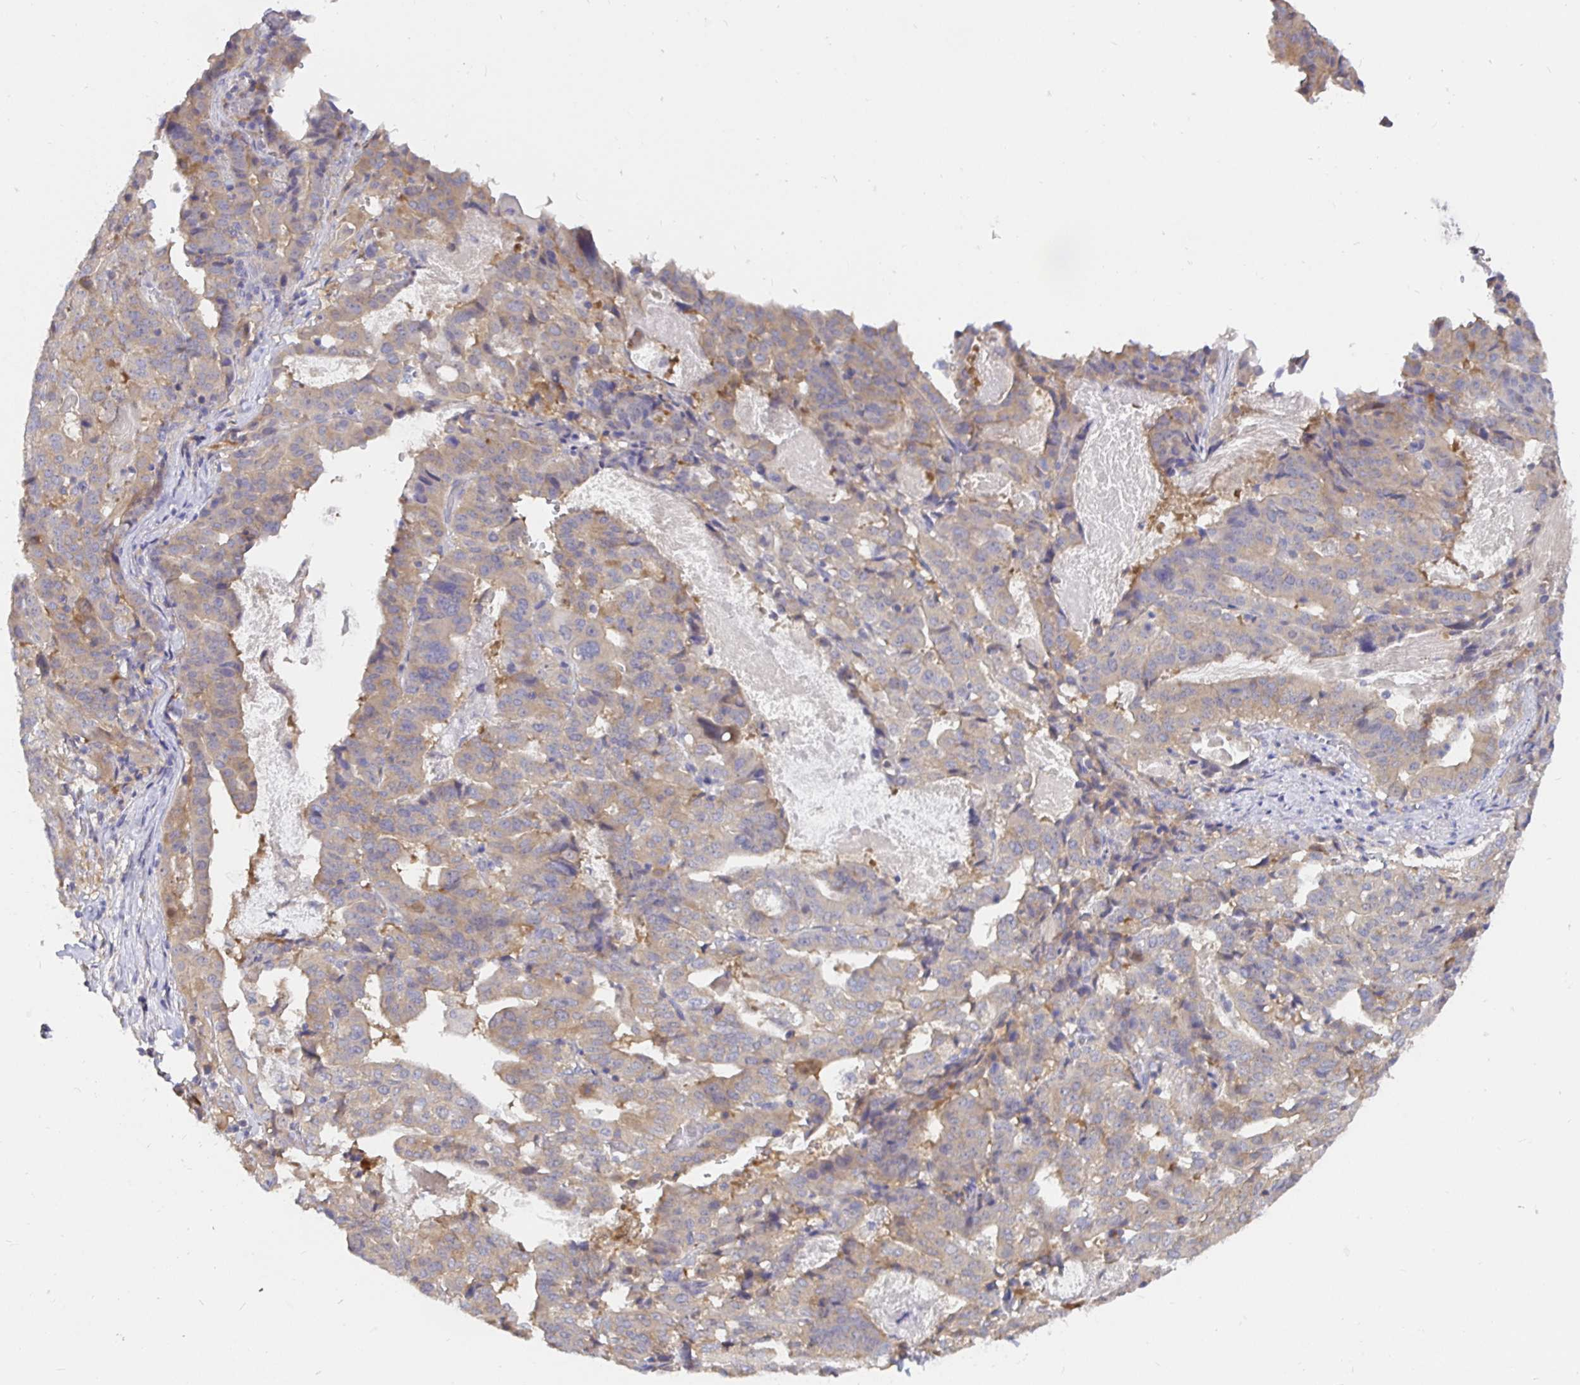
{"staining": {"intensity": "weak", "quantity": "25%-75%", "location": "cytoplasmic/membranous"}, "tissue": "stomach cancer", "cell_type": "Tumor cells", "image_type": "cancer", "snomed": [{"axis": "morphology", "description": "Adenocarcinoma, NOS"}, {"axis": "topography", "description": "Stomach"}], "caption": "IHC photomicrograph of stomach cancer stained for a protein (brown), which shows low levels of weak cytoplasmic/membranous expression in approximately 25%-75% of tumor cells.", "gene": "KIF21A", "patient": {"sex": "male", "age": 48}}